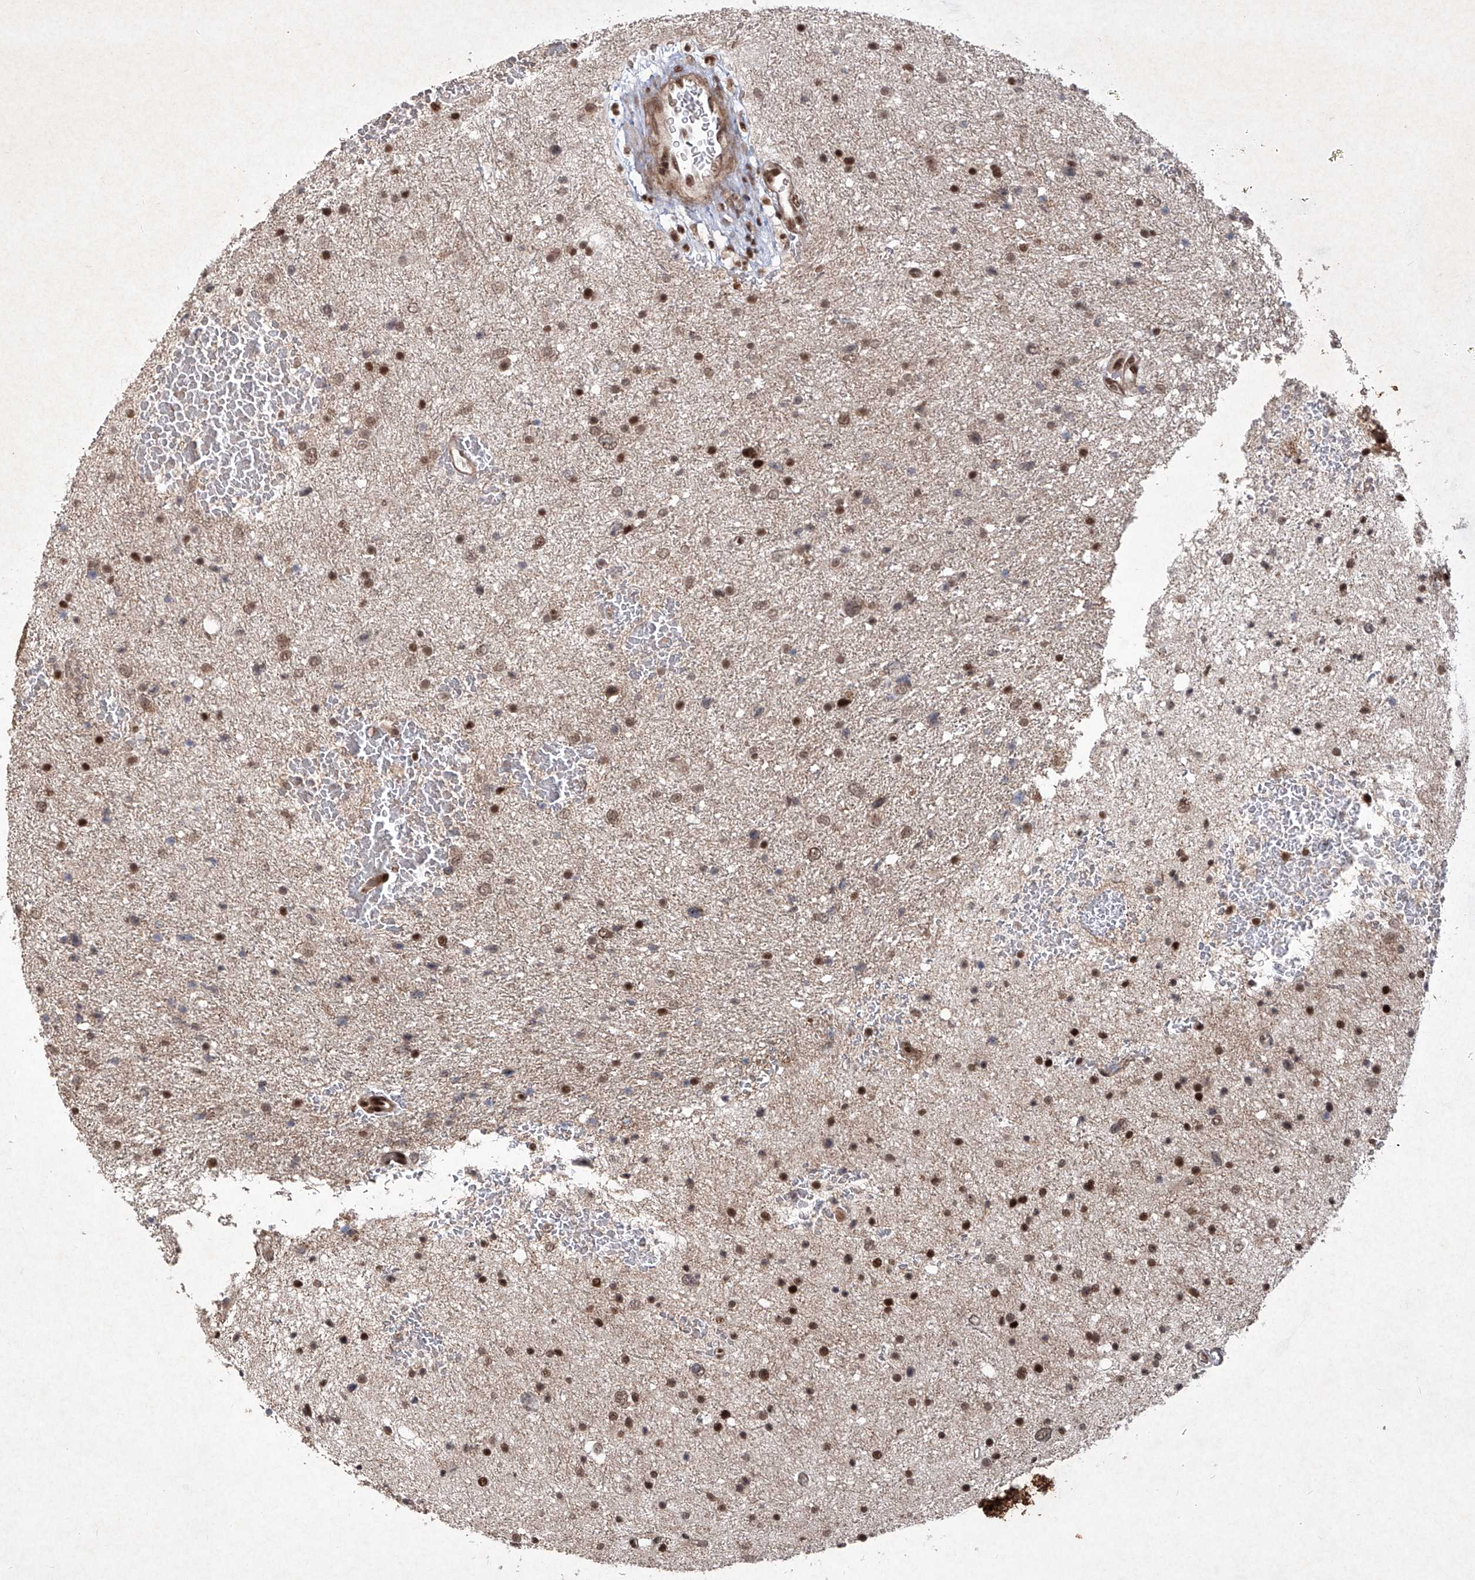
{"staining": {"intensity": "moderate", "quantity": "25%-75%", "location": "nuclear"}, "tissue": "glioma", "cell_type": "Tumor cells", "image_type": "cancer", "snomed": [{"axis": "morphology", "description": "Glioma, malignant, Low grade"}, {"axis": "topography", "description": "Brain"}], "caption": "There is medium levels of moderate nuclear staining in tumor cells of malignant glioma (low-grade), as demonstrated by immunohistochemical staining (brown color).", "gene": "IRF2", "patient": {"sex": "female", "age": 37}}